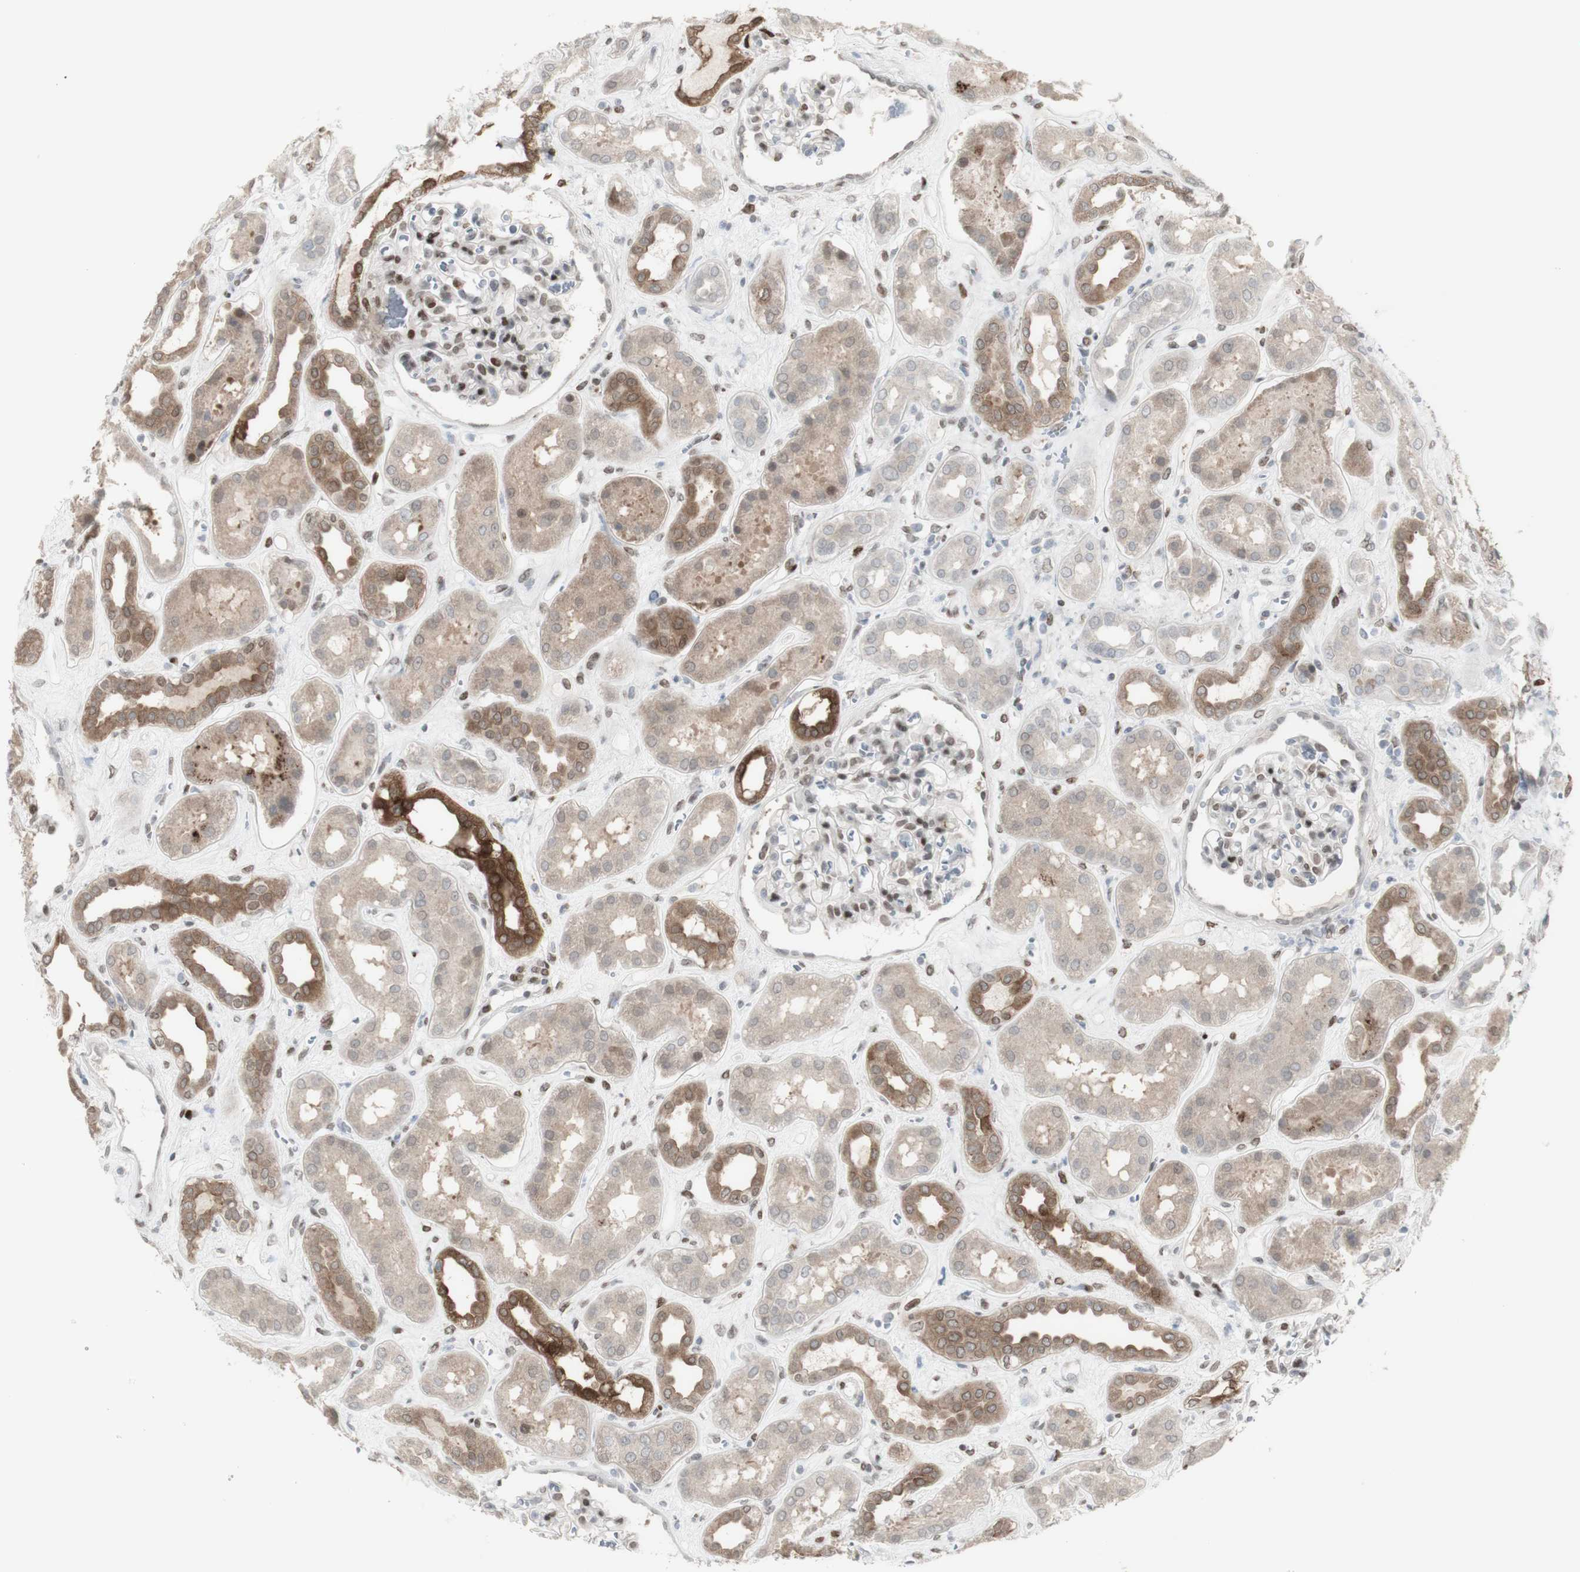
{"staining": {"intensity": "moderate", "quantity": "25%-75%", "location": "nuclear"}, "tissue": "kidney", "cell_type": "Cells in glomeruli", "image_type": "normal", "snomed": [{"axis": "morphology", "description": "Normal tissue, NOS"}, {"axis": "topography", "description": "Kidney"}], "caption": "Moderate nuclear expression for a protein is identified in about 25%-75% of cells in glomeruli of unremarkable kidney using immunohistochemistry.", "gene": "C1orf116", "patient": {"sex": "male", "age": 59}}